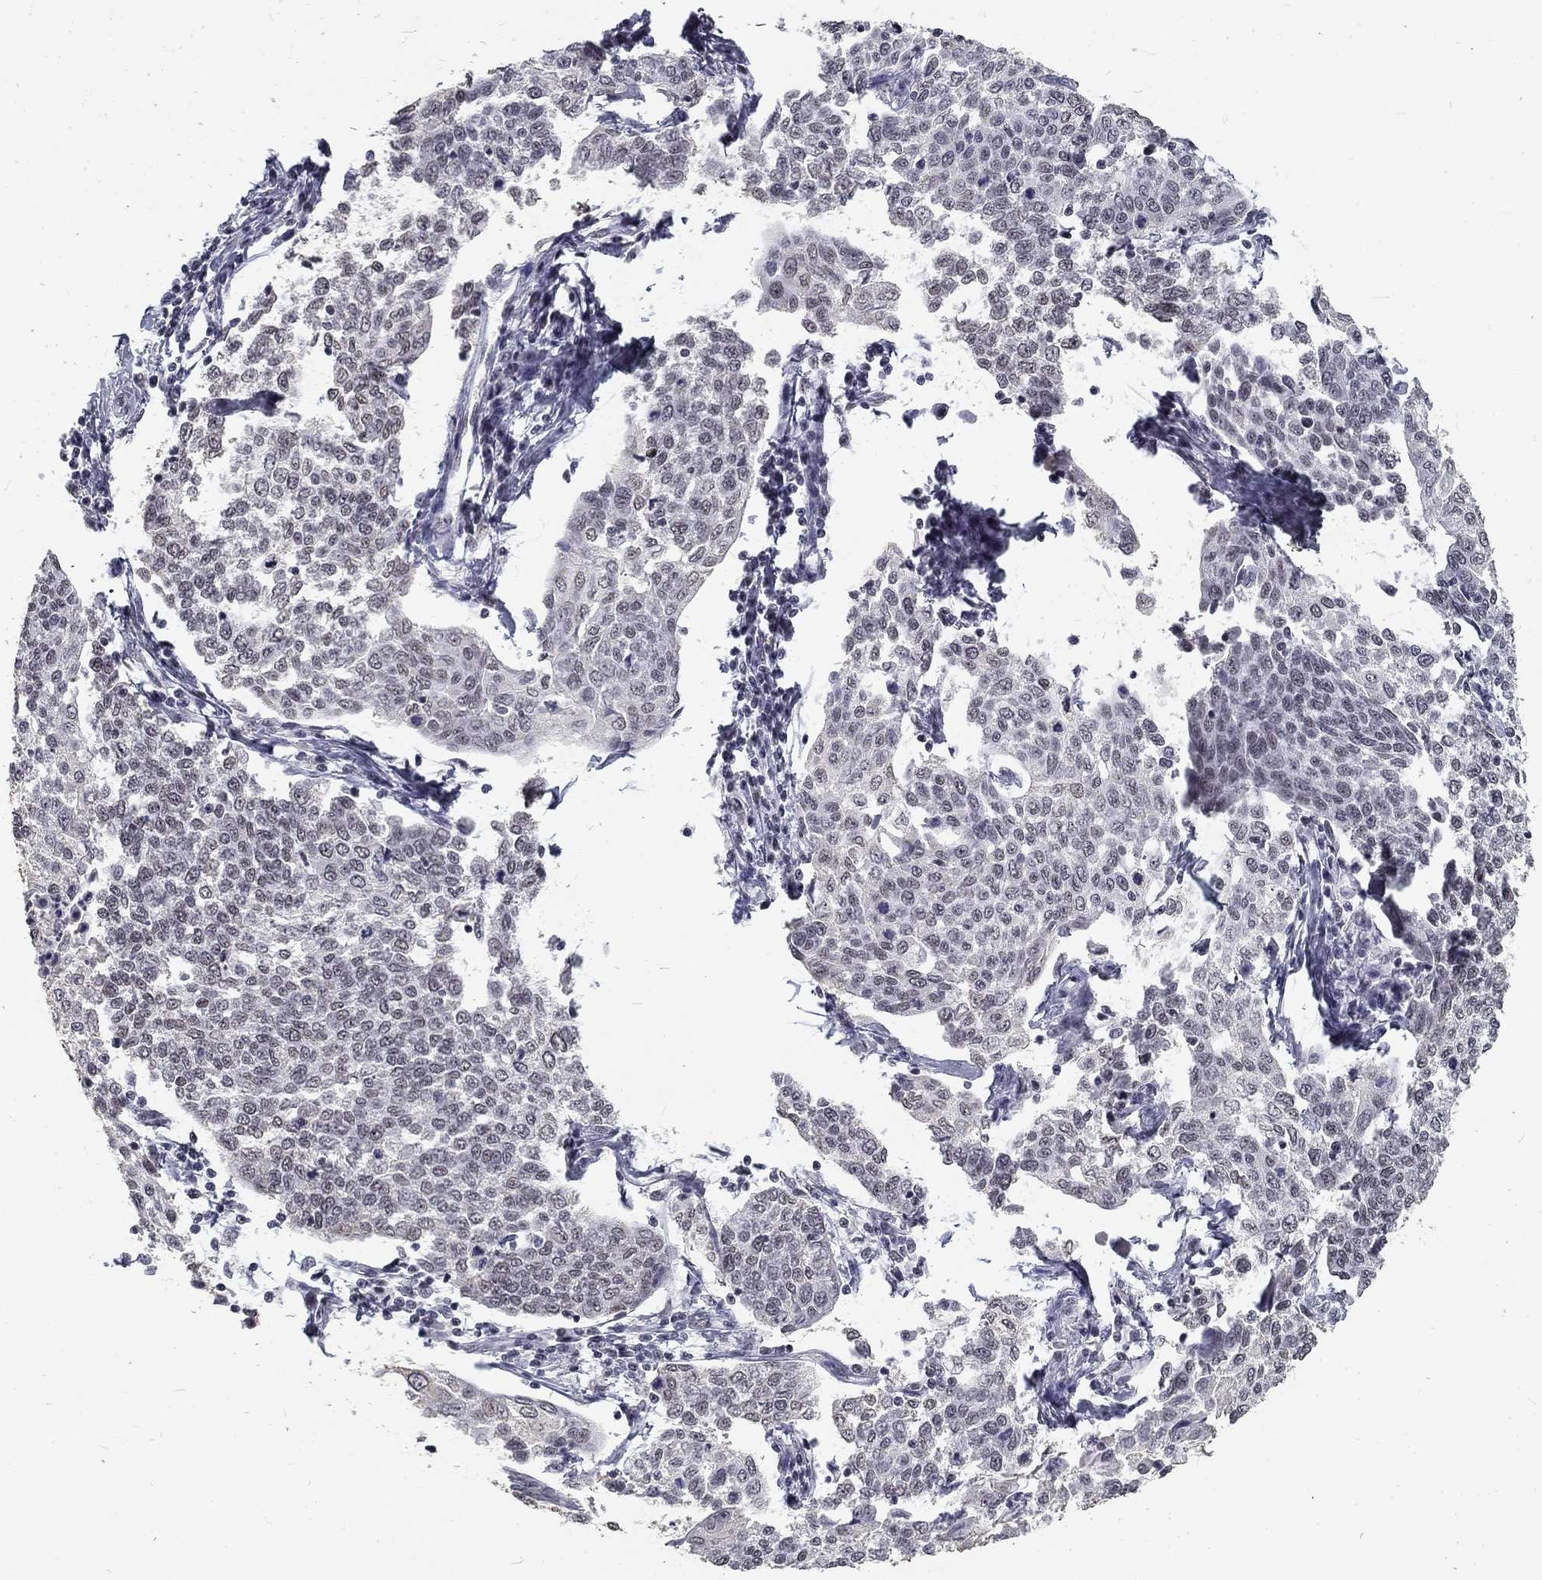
{"staining": {"intensity": "negative", "quantity": "none", "location": "none"}, "tissue": "cervical cancer", "cell_type": "Tumor cells", "image_type": "cancer", "snomed": [{"axis": "morphology", "description": "Squamous cell carcinoma, NOS"}, {"axis": "topography", "description": "Cervix"}], "caption": "Protein analysis of cervical cancer (squamous cell carcinoma) shows no significant expression in tumor cells.", "gene": "SNORC", "patient": {"sex": "female", "age": 34}}